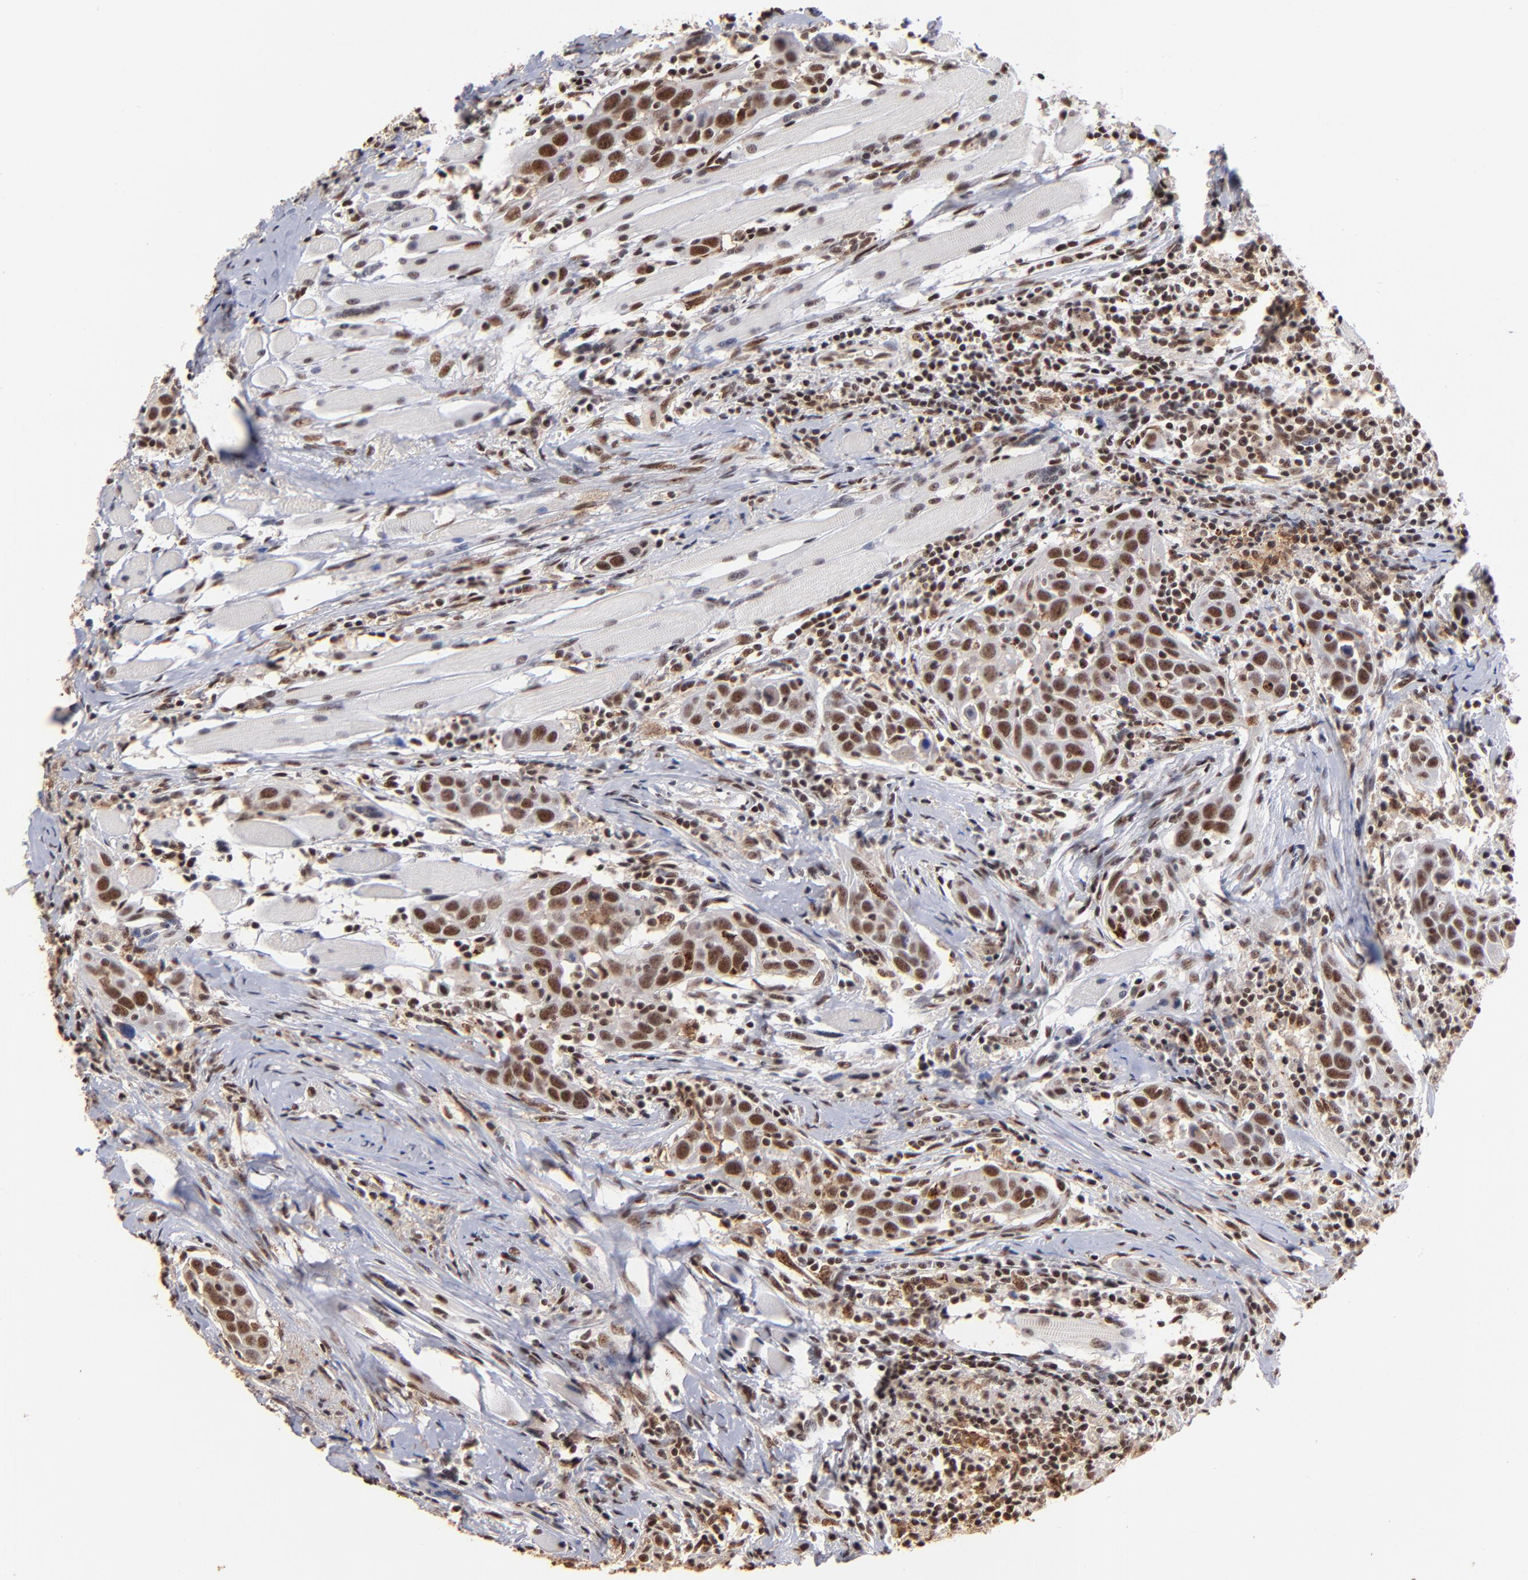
{"staining": {"intensity": "moderate", "quantity": ">75%", "location": "nuclear"}, "tissue": "head and neck cancer", "cell_type": "Tumor cells", "image_type": "cancer", "snomed": [{"axis": "morphology", "description": "Squamous cell carcinoma, NOS"}, {"axis": "topography", "description": "Oral tissue"}, {"axis": "topography", "description": "Head-Neck"}], "caption": "Head and neck squamous cell carcinoma stained with DAB (3,3'-diaminobenzidine) immunohistochemistry (IHC) reveals medium levels of moderate nuclear staining in approximately >75% of tumor cells.", "gene": "ZNF146", "patient": {"sex": "female", "age": 50}}